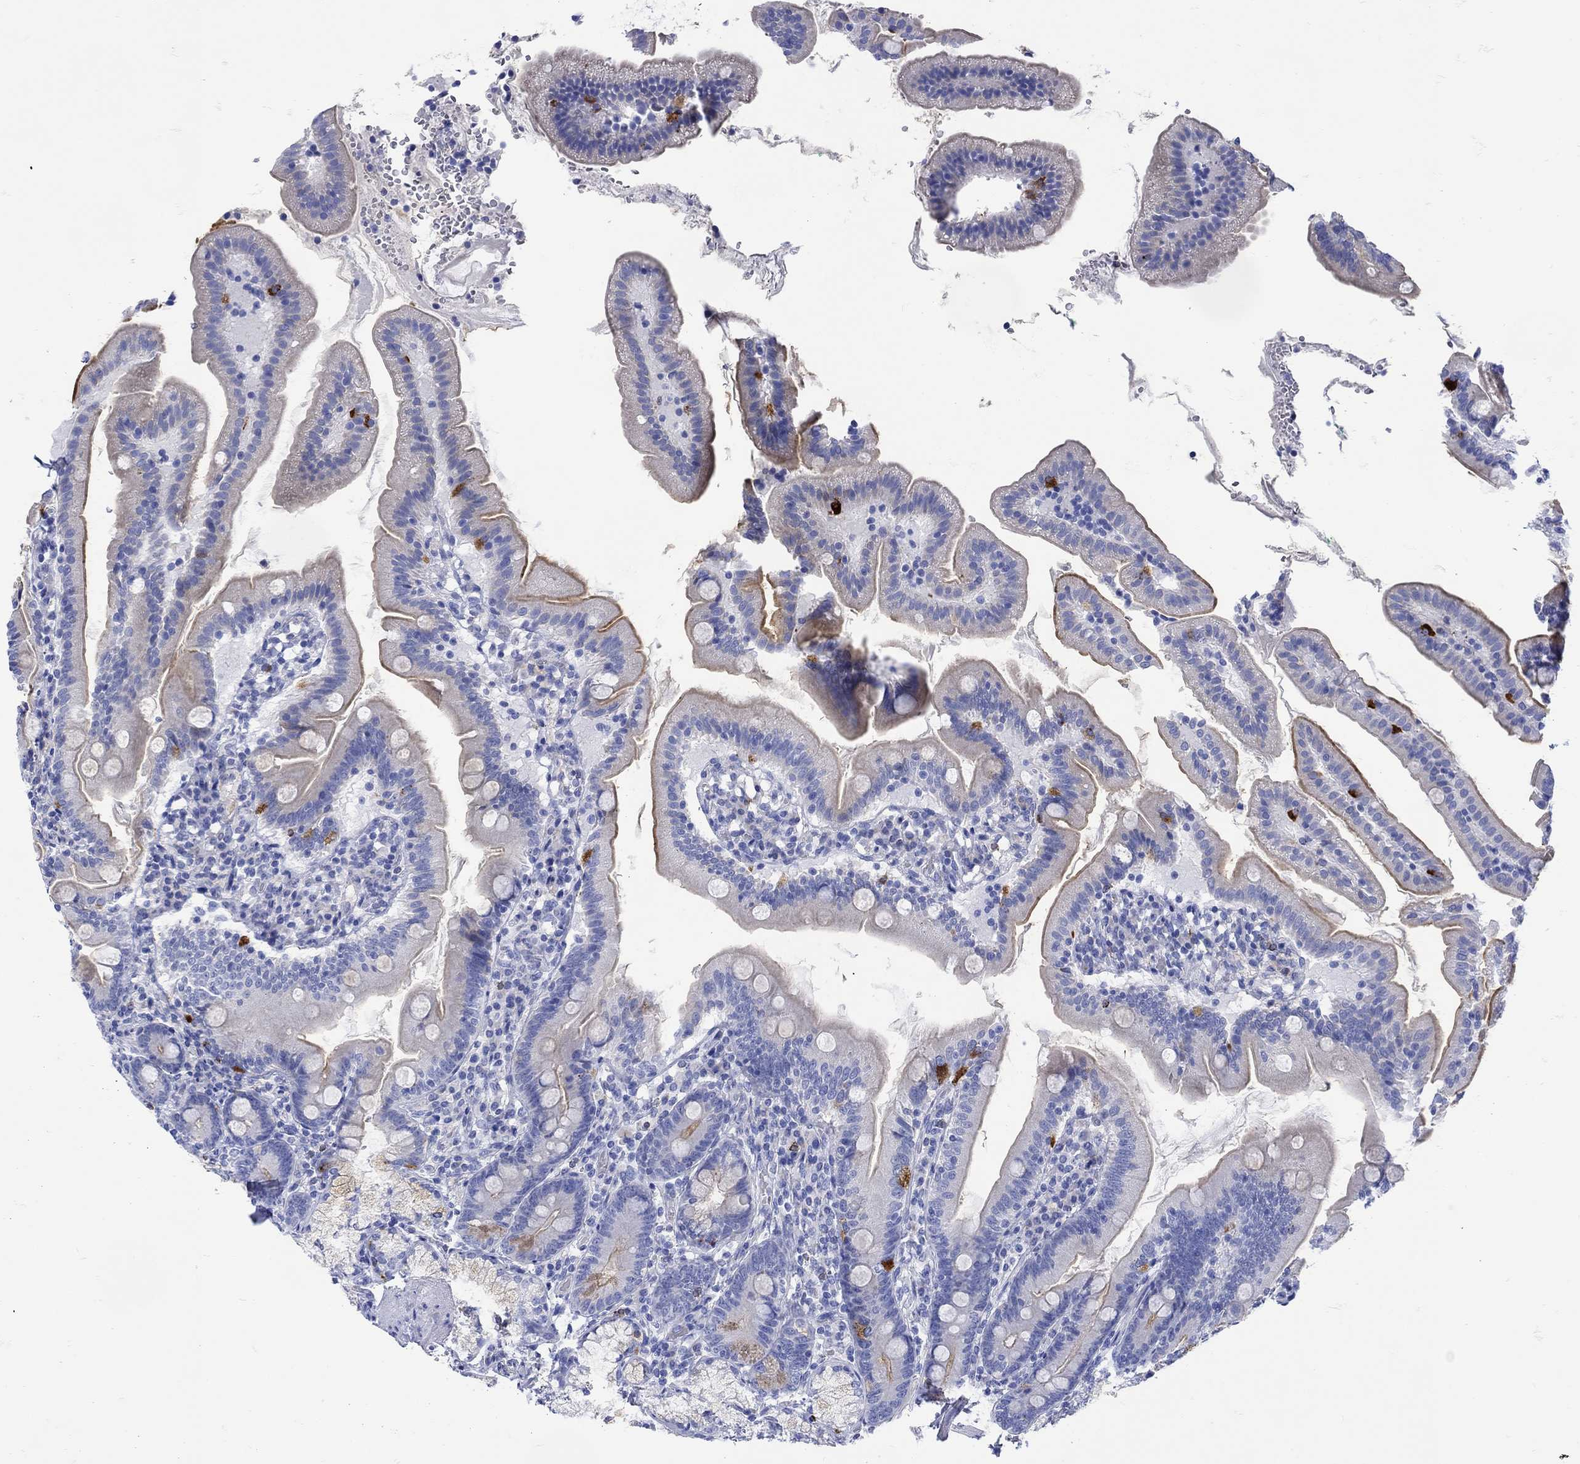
{"staining": {"intensity": "strong", "quantity": "<25%", "location": "cytoplasmic/membranous"}, "tissue": "duodenum", "cell_type": "Glandular cells", "image_type": "normal", "snomed": [{"axis": "morphology", "description": "Normal tissue, NOS"}, {"axis": "topography", "description": "Duodenum"}], "caption": "A high-resolution image shows IHC staining of benign duodenum, which exhibits strong cytoplasmic/membranous staining in about <25% of glandular cells. The staining was performed using DAB, with brown indicating positive protein expression. Nuclei are stained blue with hematoxylin.", "gene": "ANKMY1", "patient": {"sex": "female", "age": 67}}